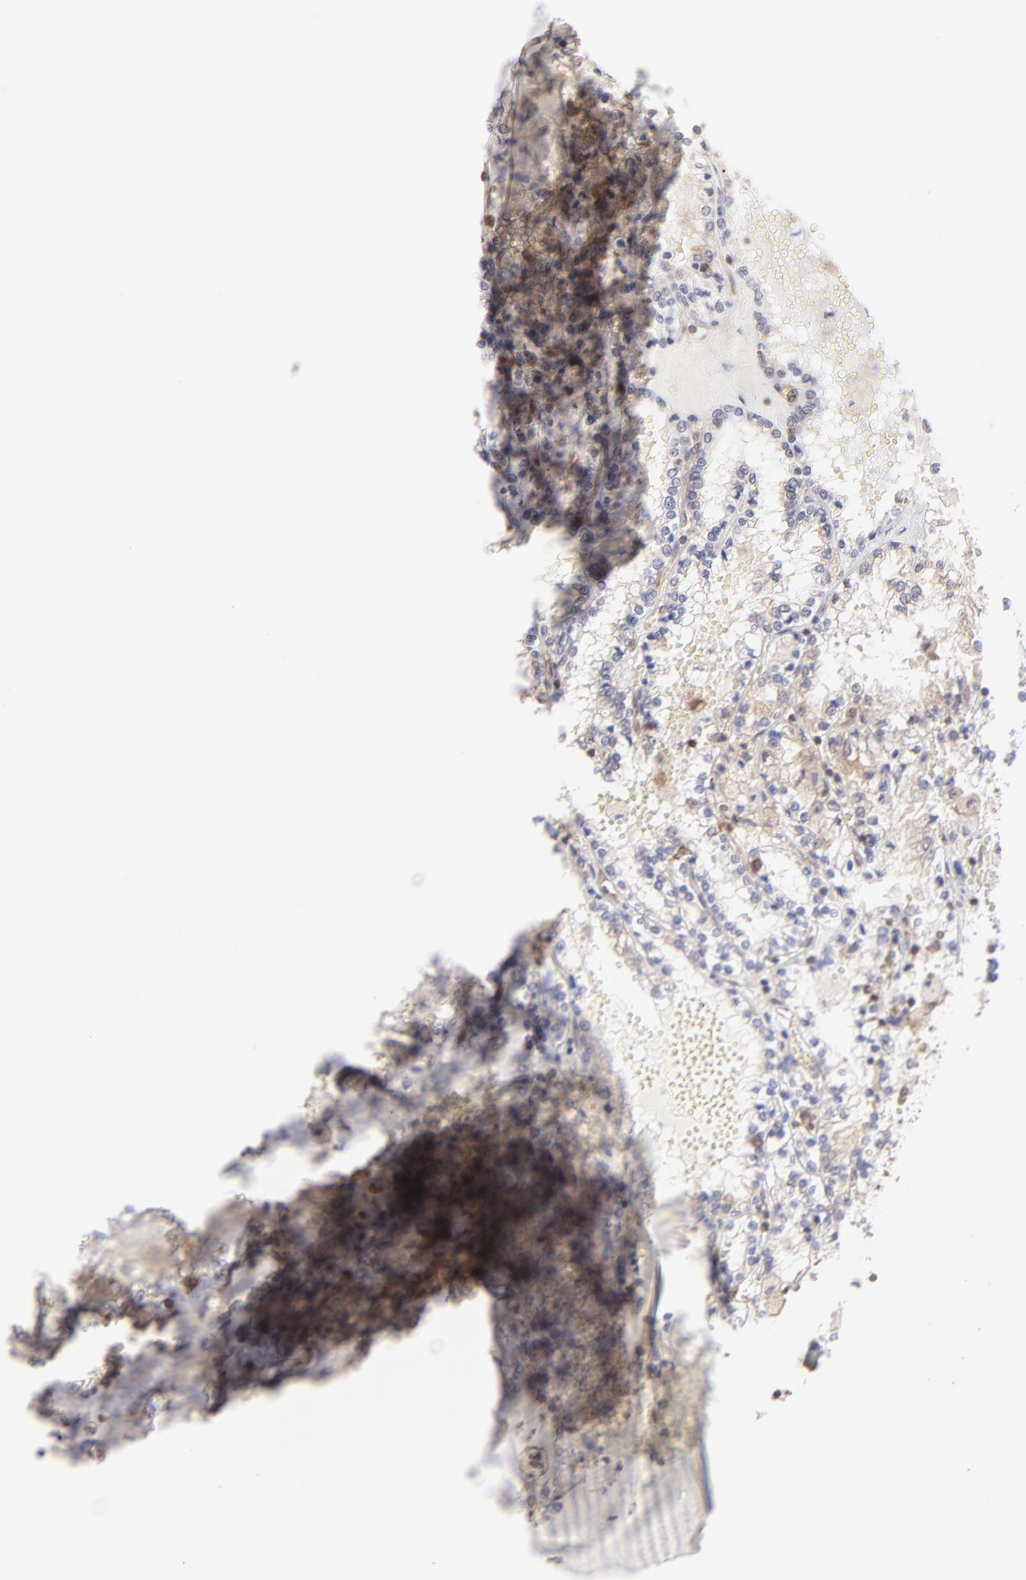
{"staining": {"intensity": "weak", "quantity": "<25%", "location": "cytoplasmic/membranous"}, "tissue": "renal cancer", "cell_type": "Tumor cells", "image_type": "cancer", "snomed": [{"axis": "morphology", "description": "Adenocarcinoma, NOS"}, {"axis": "topography", "description": "Kidney"}], "caption": "Immunohistochemical staining of human renal cancer exhibits no significant staining in tumor cells.", "gene": "MAPRE1", "patient": {"sex": "female", "age": 56}}